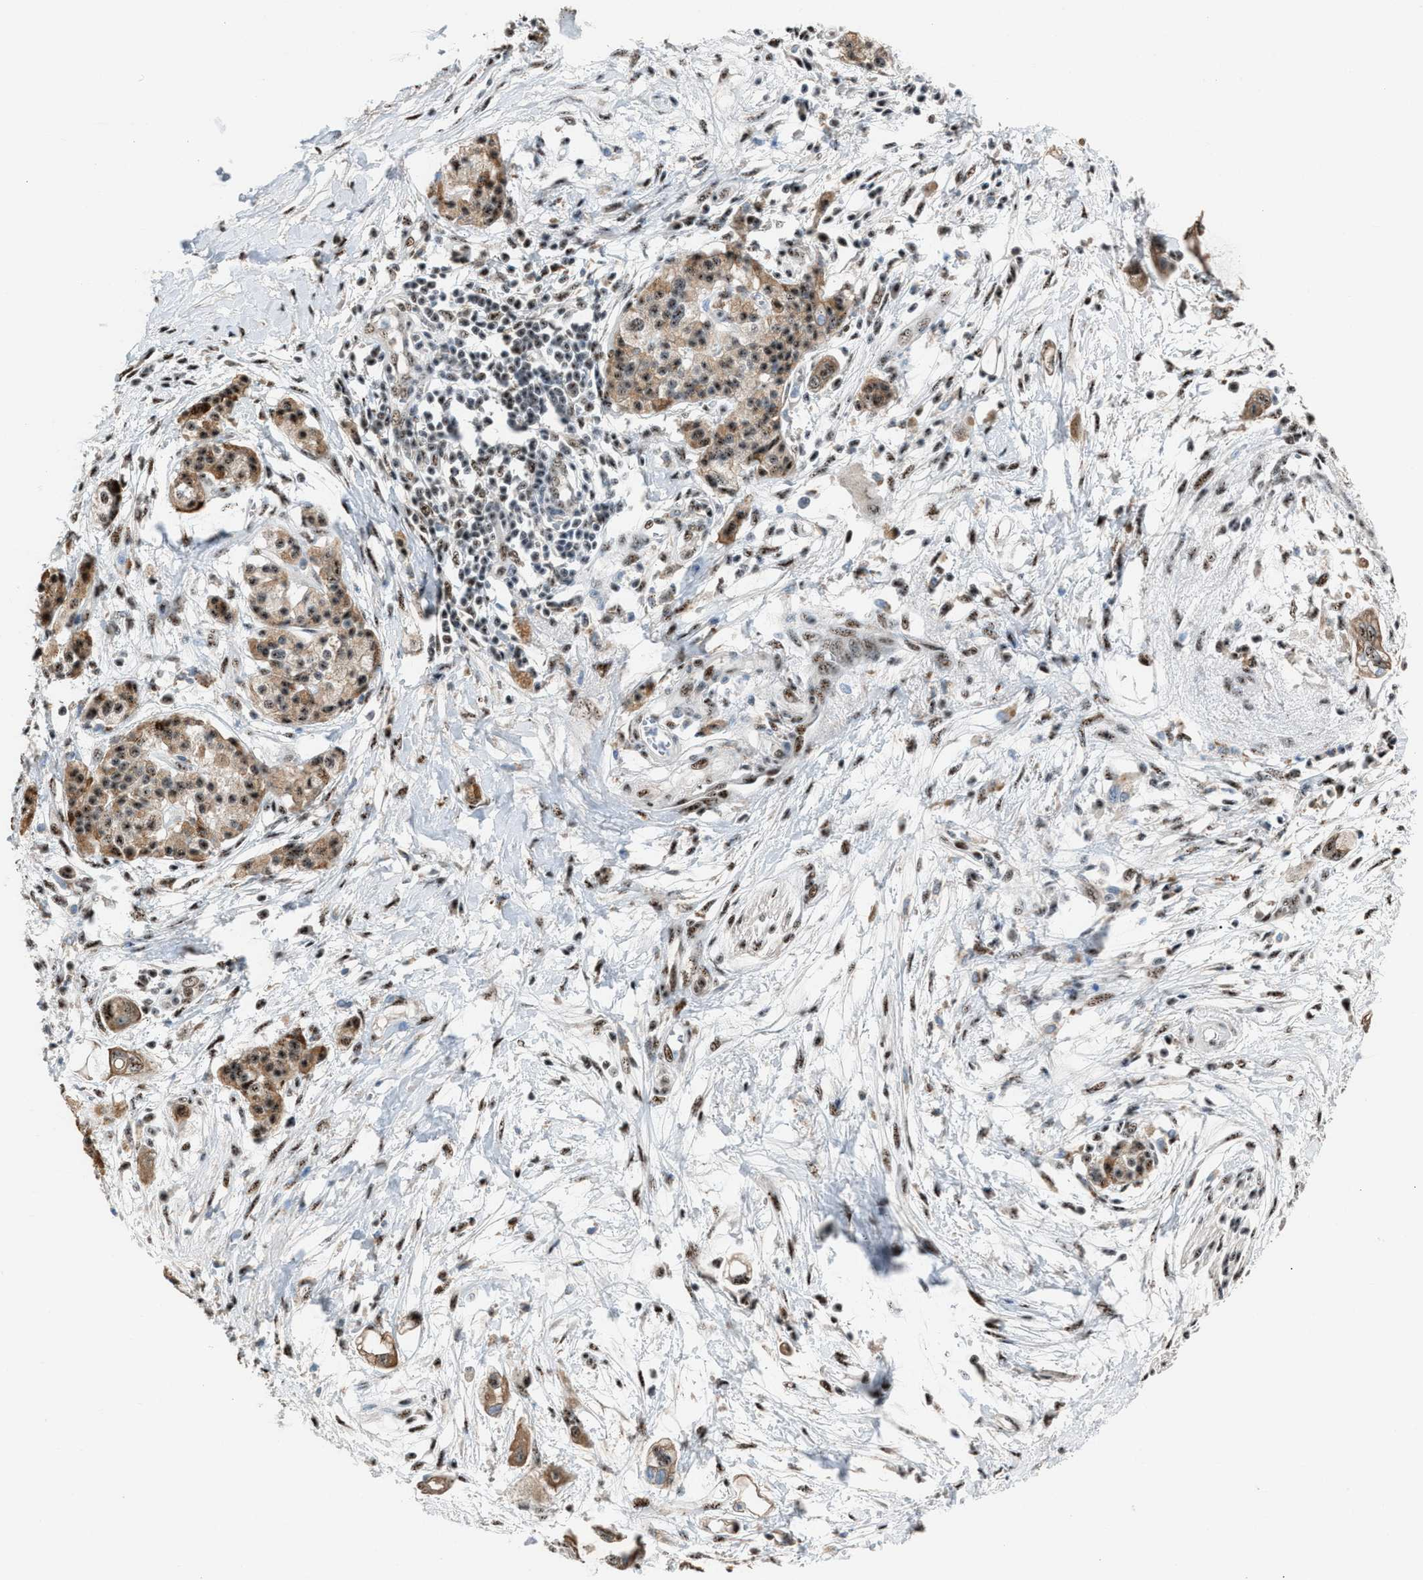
{"staining": {"intensity": "moderate", "quantity": ">75%", "location": "cytoplasmic/membranous,nuclear"}, "tissue": "pancreatic cancer", "cell_type": "Tumor cells", "image_type": "cancer", "snomed": [{"axis": "morphology", "description": "Adenocarcinoma, NOS"}, {"axis": "topography", "description": "Pancreas"}], "caption": "Moderate cytoplasmic/membranous and nuclear protein positivity is identified in approximately >75% of tumor cells in pancreatic cancer. (DAB = brown stain, brightfield microscopy at high magnification).", "gene": "CENPP", "patient": {"sex": "male", "age": 59}}